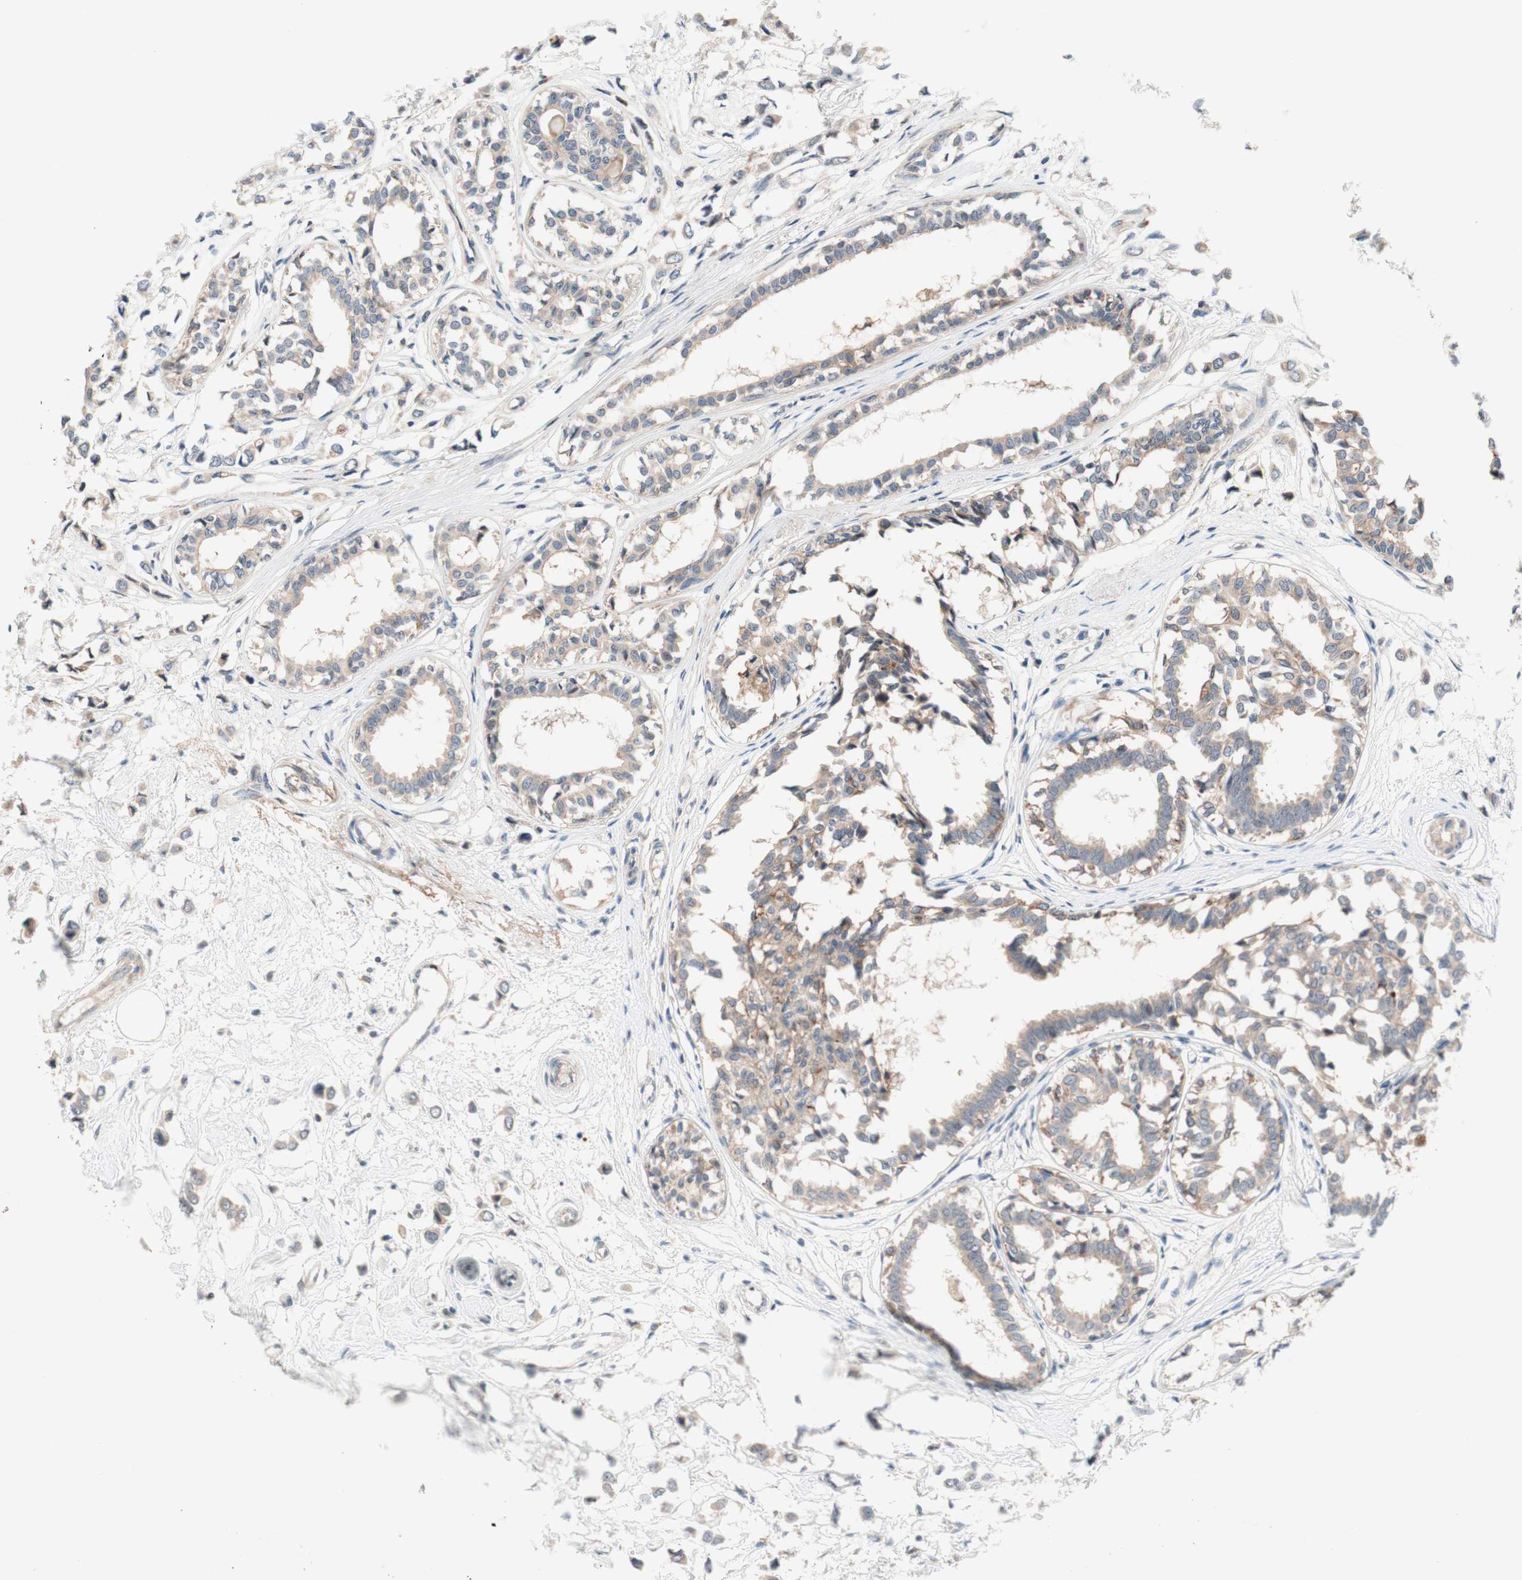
{"staining": {"intensity": "weak", "quantity": ">75%", "location": "cytoplasmic/membranous"}, "tissue": "breast cancer", "cell_type": "Tumor cells", "image_type": "cancer", "snomed": [{"axis": "morphology", "description": "Lobular carcinoma"}, {"axis": "topography", "description": "Breast"}], "caption": "IHC (DAB (3,3'-diaminobenzidine)) staining of human breast cancer demonstrates weak cytoplasmic/membranous protein positivity in approximately >75% of tumor cells.", "gene": "CD55", "patient": {"sex": "female", "age": 51}}